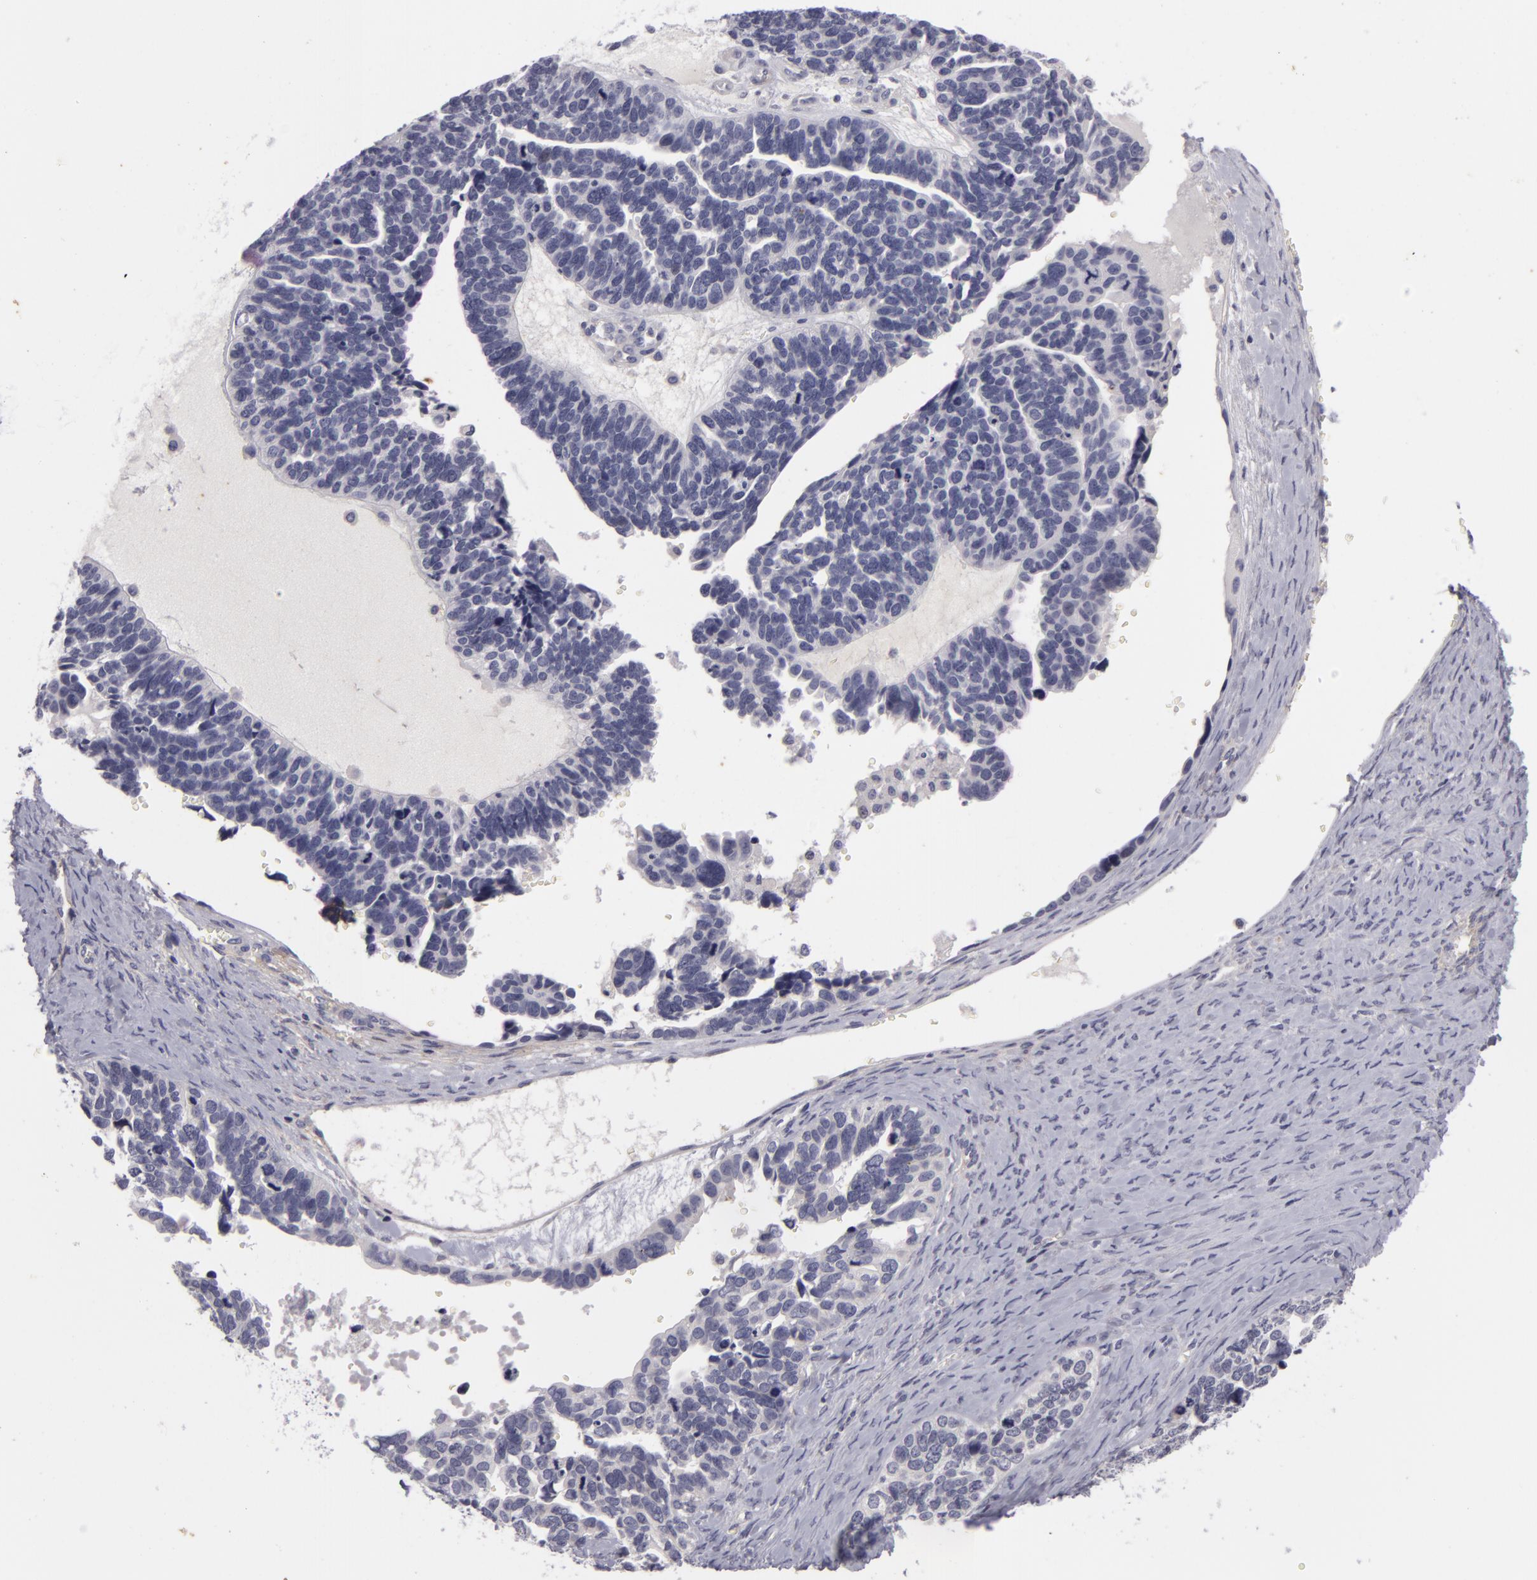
{"staining": {"intensity": "negative", "quantity": "none", "location": "none"}, "tissue": "ovarian cancer", "cell_type": "Tumor cells", "image_type": "cancer", "snomed": [{"axis": "morphology", "description": "Cystadenocarcinoma, serous, NOS"}, {"axis": "topography", "description": "Ovary"}], "caption": "This is an immunohistochemistry micrograph of human ovarian cancer (serous cystadenocarcinoma). There is no expression in tumor cells.", "gene": "NLGN4X", "patient": {"sex": "female", "age": 77}}